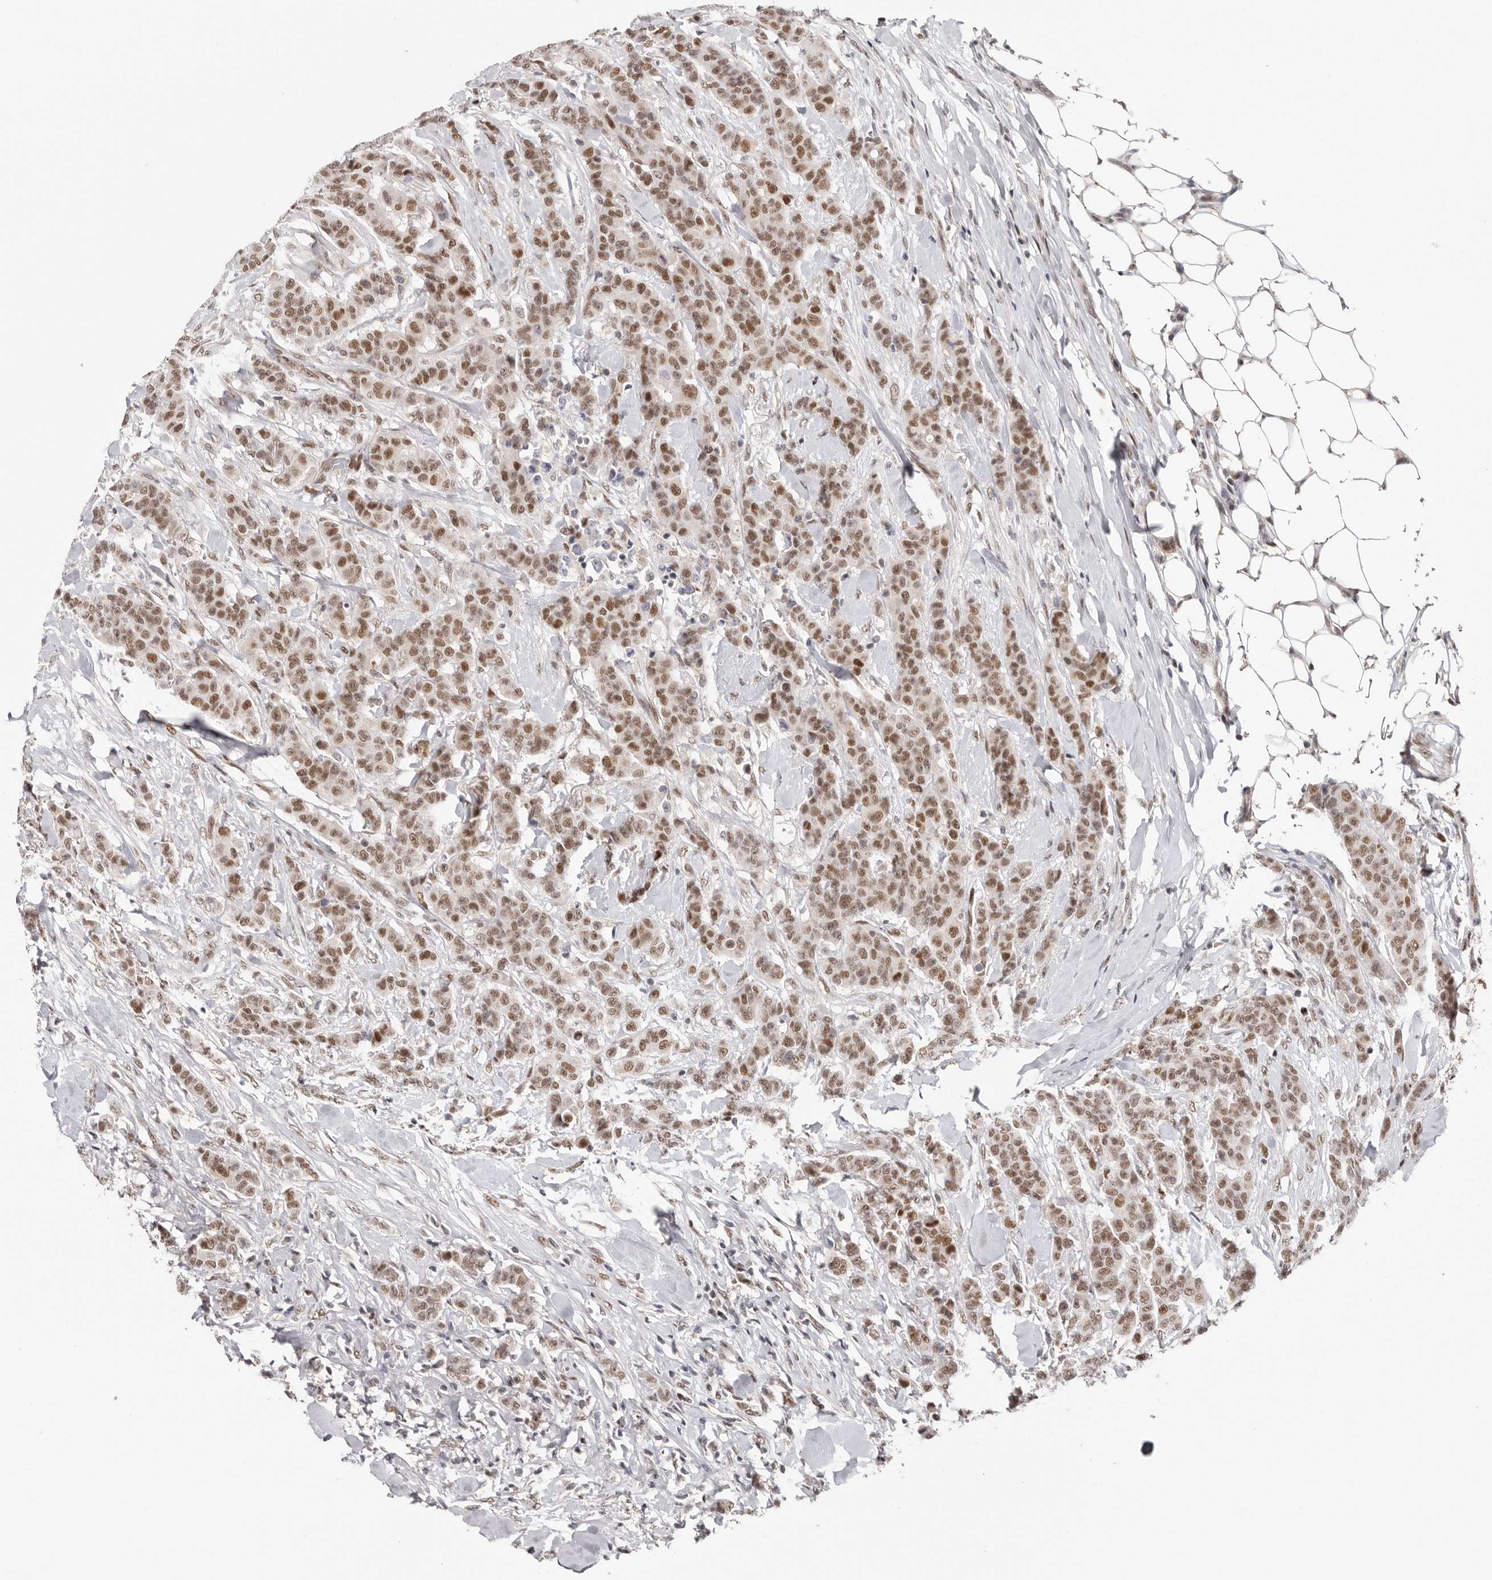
{"staining": {"intensity": "moderate", "quantity": ">75%", "location": "nuclear"}, "tissue": "breast cancer", "cell_type": "Tumor cells", "image_type": "cancer", "snomed": [{"axis": "morphology", "description": "Duct carcinoma"}, {"axis": "topography", "description": "Breast"}], "caption": "Tumor cells reveal medium levels of moderate nuclear expression in approximately >75% of cells in breast cancer. The staining was performed using DAB (3,3'-diaminobenzidine), with brown indicating positive protein expression. Nuclei are stained blue with hematoxylin.", "gene": "SMAD7", "patient": {"sex": "female", "age": 40}}